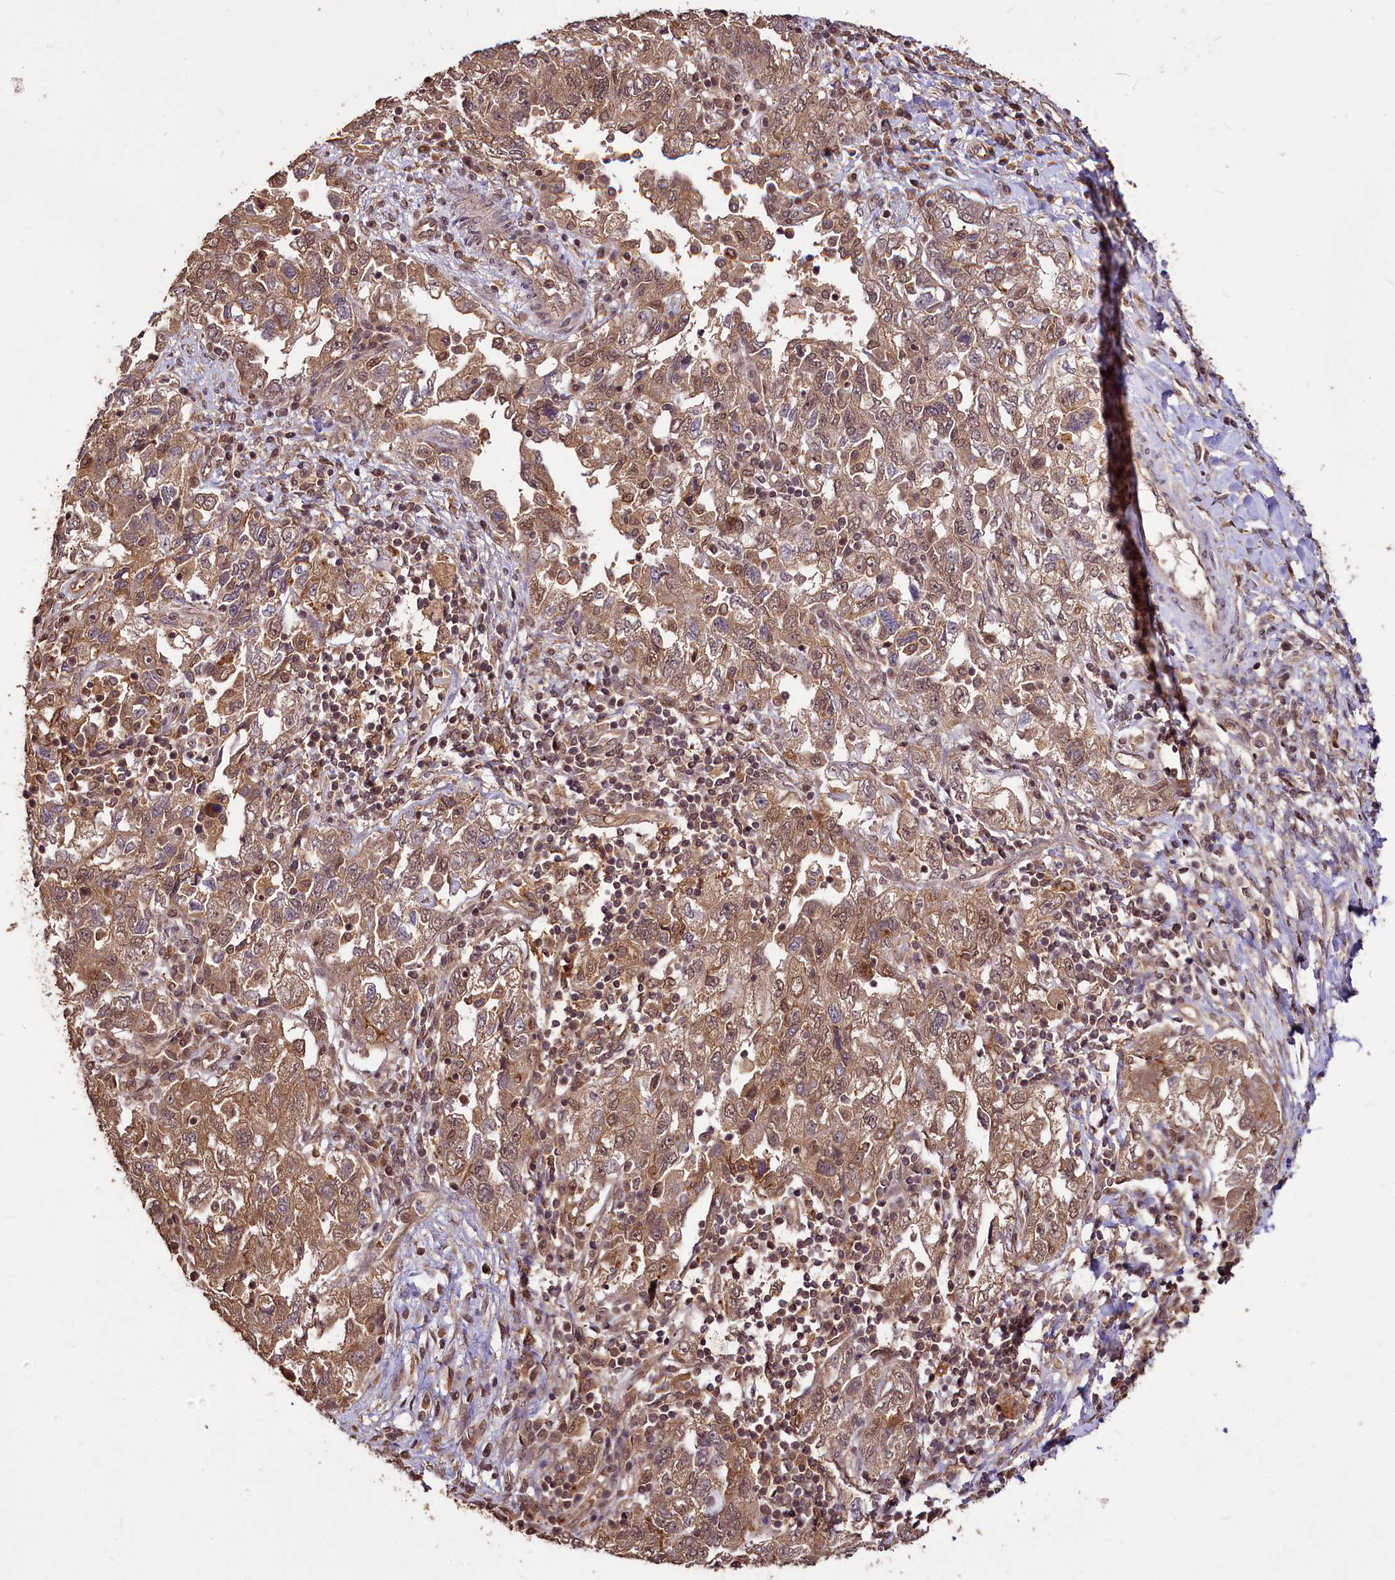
{"staining": {"intensity": "weak", "quantity": ">75%", "location": "cytoplasmic/membranous,nuclear"}, "tissue": "ovarian cancer", "cell_type": "Tumor cells", "image_type": "cancer", "snomed": [{"axis": "morphology", "description": "Carcinoma, NOS"}, {"axis": "morphology", "description": "Cystadenocarcinoma, serous, NOS"}, {"axis": "topography", "description": "Ovary"}], "caption": "A photomicrograph showing weak cytoplasmic/membranous and nuclear positivity in about >75% of tumor cells in ovarian serous cystadenocarcinoma, as visualized by brown immunohistochemical staining.", "gene": "VPS51", "patient": {"sex": "female", "age": 69}}